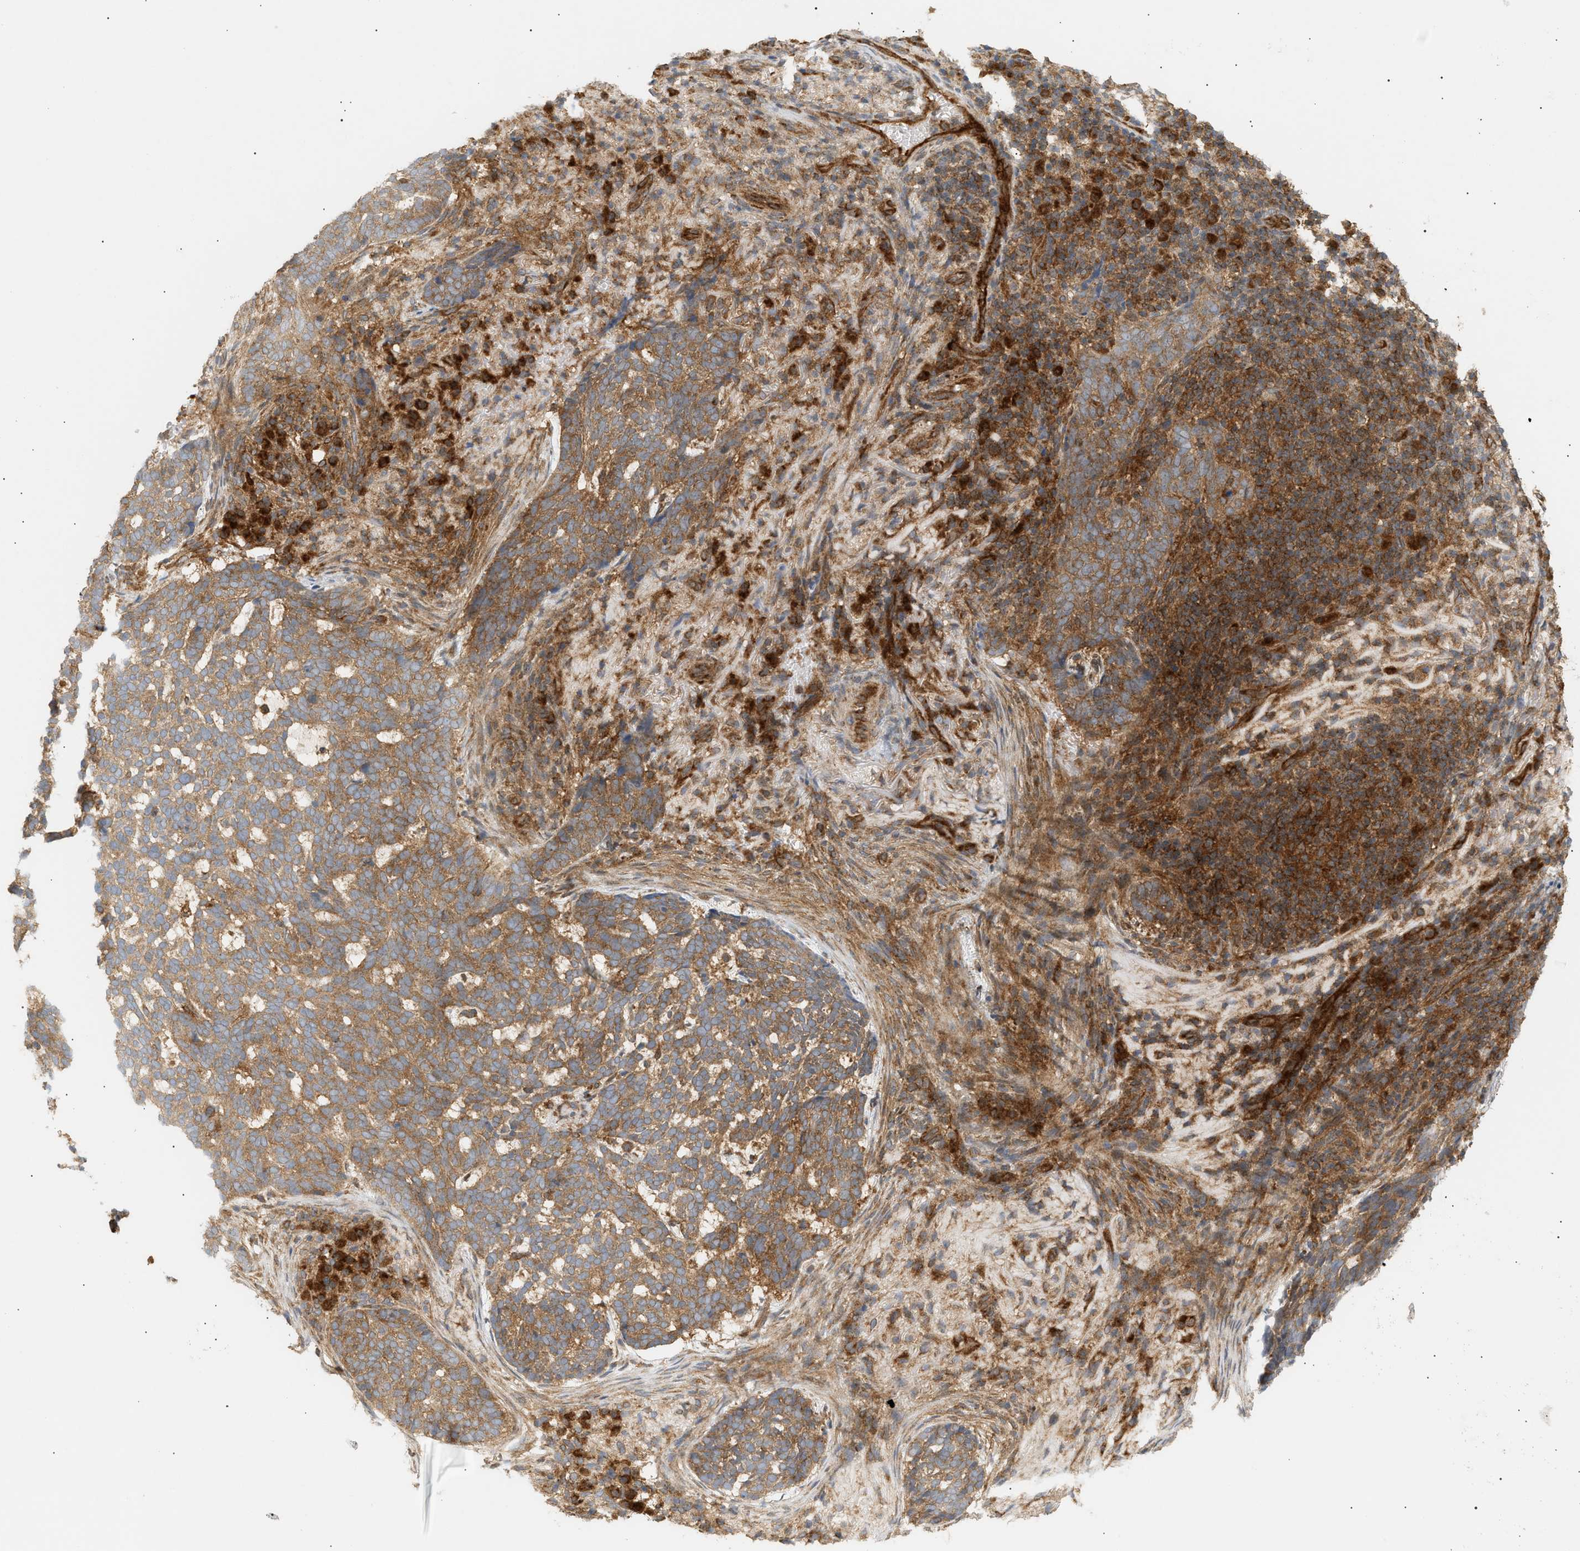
{"staining": {"intensity": "moderate", "quantity": ">75%", "location": "cytoplasmic/membranous"}, "tissue": "skin cancer", "cell_type": "Tumor cells", "image_type": "cancer", "snomed": [{"axis": "morphology", "description": "Basal cell carcinoma"}, {"axis": "topography", "description": "Skin"}], "caption": "A medium amount of moderate cytoplasmic/membranous positivity is identified in approximately >75% of tumor cells in skin cancer tissue.", "gene": "SHC1", "patient": {"sex": "male", "age": 85}}